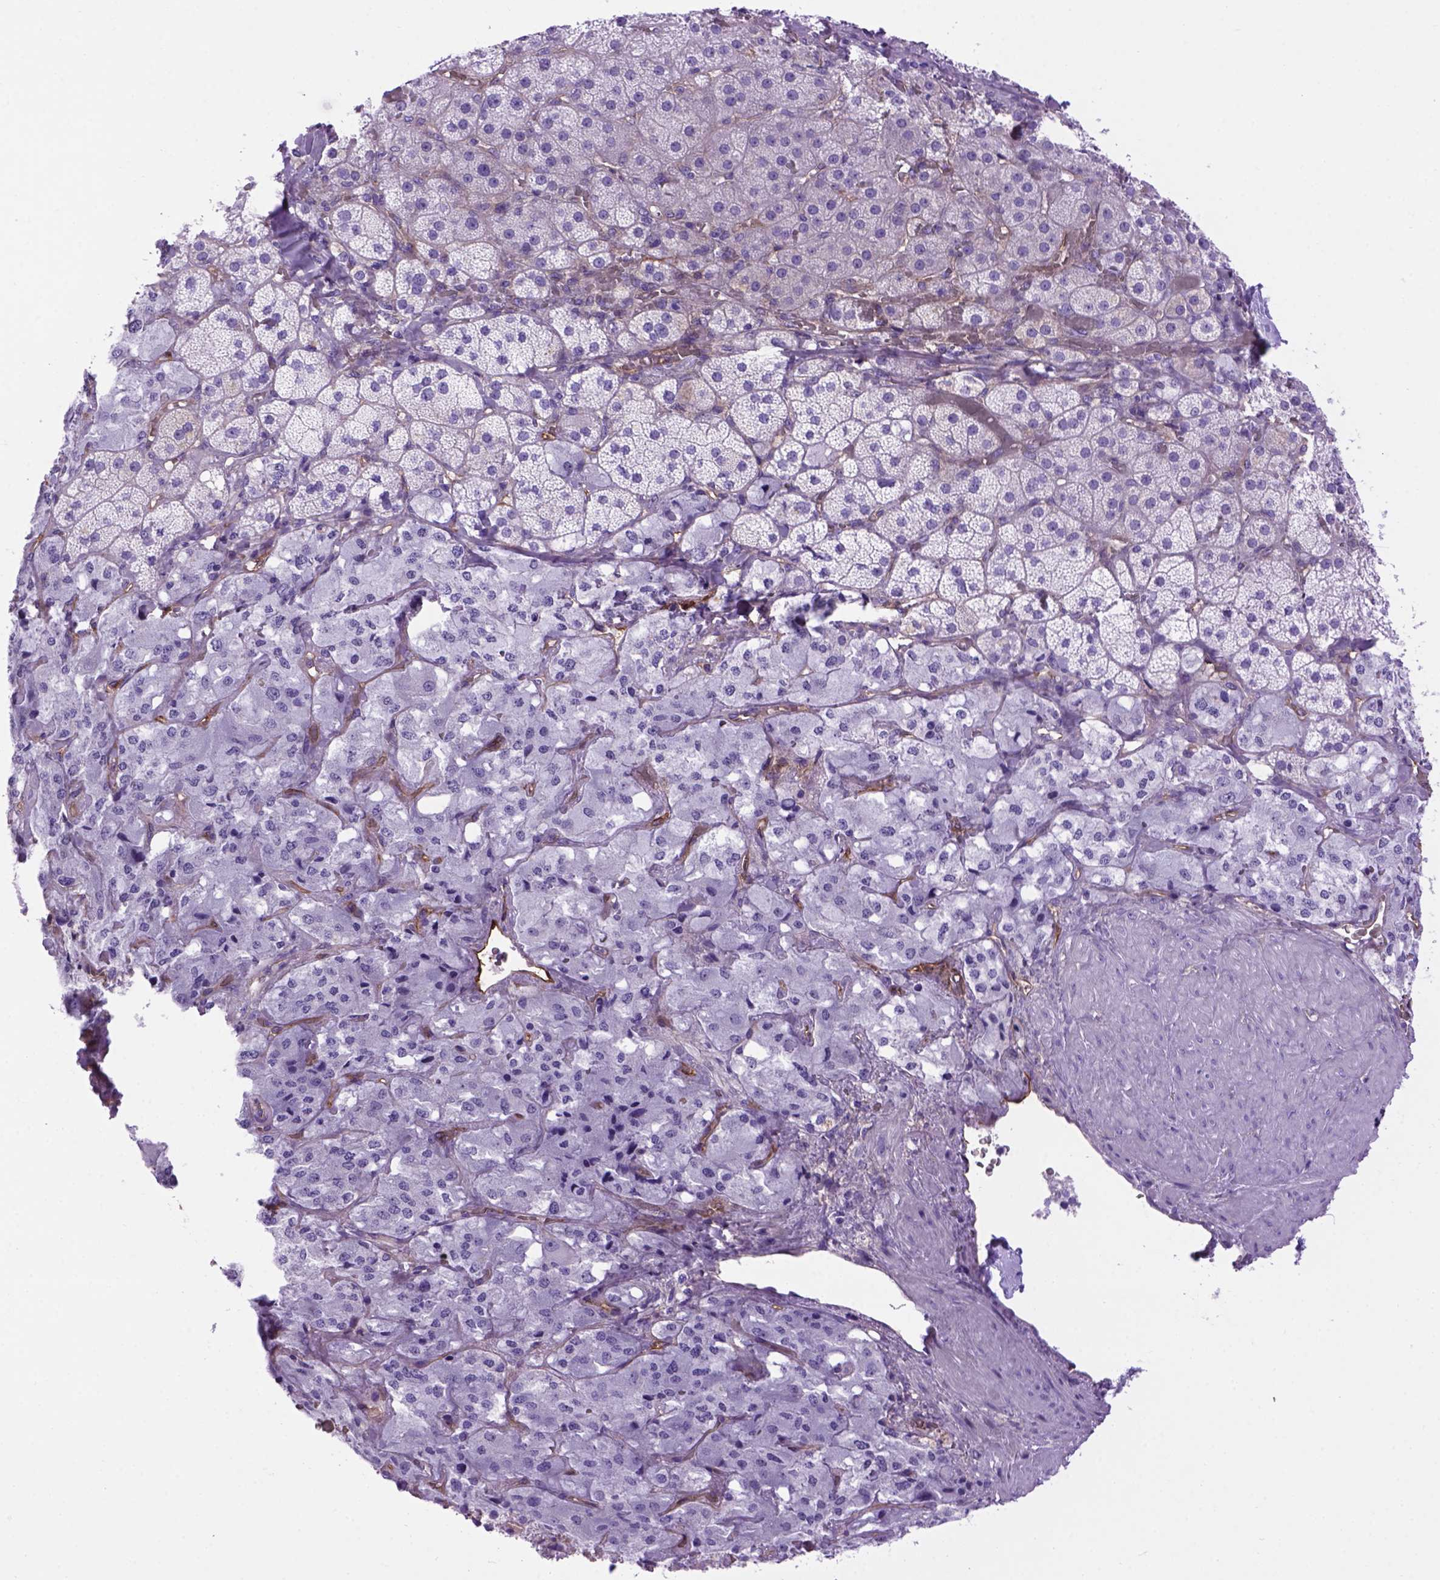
{"staining": {"intensity": "negative", "quantity": "none", "location": "none"}, "tissue": "adrenal gland", "cell_type": "Glandular cells", "image_type": "normal", "snomed": [{"axis": "morphology", "description": "Normal tissue, NOS"}, {"axis": "topography", "description": "Adrenal gland"}], "caption": "Immunohistochemistry histopathology image of unremarkable adrenal gland stained for a protein (brown), which exhibits no expression in glandular cells. (DAB (3,3'-diaminobenzidine) immunohistochemistry visualized using brightfield microscopy, high magnification).", "gene": "ENG", "patient": {"sex": "male", "age": 57}}